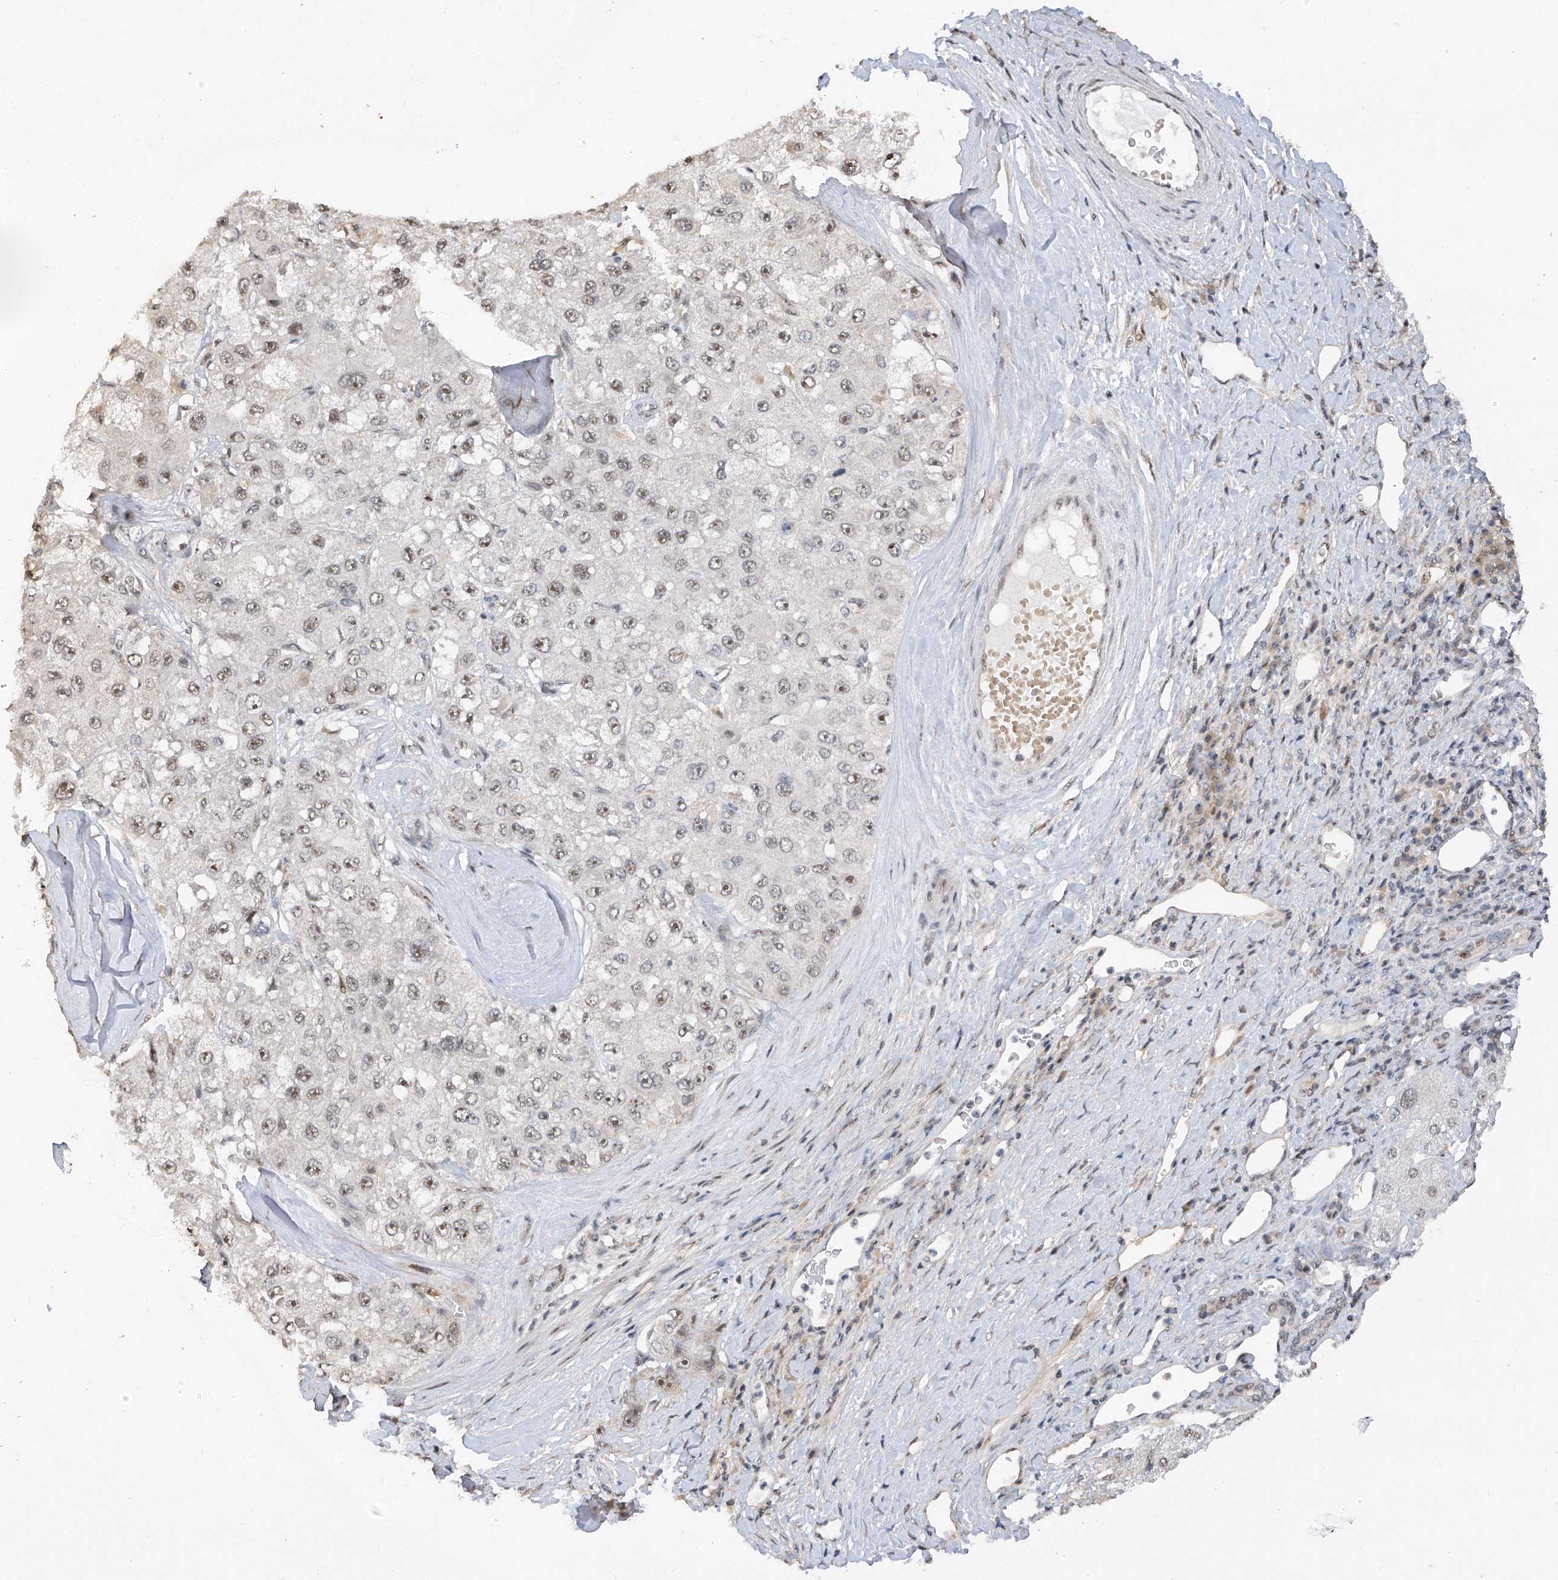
{"staining": {"intensity": "weak", "quantity": ">75%", "location": "nuclear"}, "tissue": "liver cancer", "cell_type": "Tumor cells", "image_type": "cancer", "snomed": [{"axis": "morphology", "description": "Carcinoma, Hepatocellular, NOS"}, {"axis": "topography", "description": "Liver"}], "caption": "Immunohistochemistry (IHC) histopathology image of neoplastic tissue: human liver cancer (hepatocellular carcinoma) stained using IHC shows low levels of weak protein expression localized specifically in the nuclear of tumor cells, appearing as a nuclear brown color.", "gene": "C1orf131", "patient": {"sex": "male", "age": 80}}